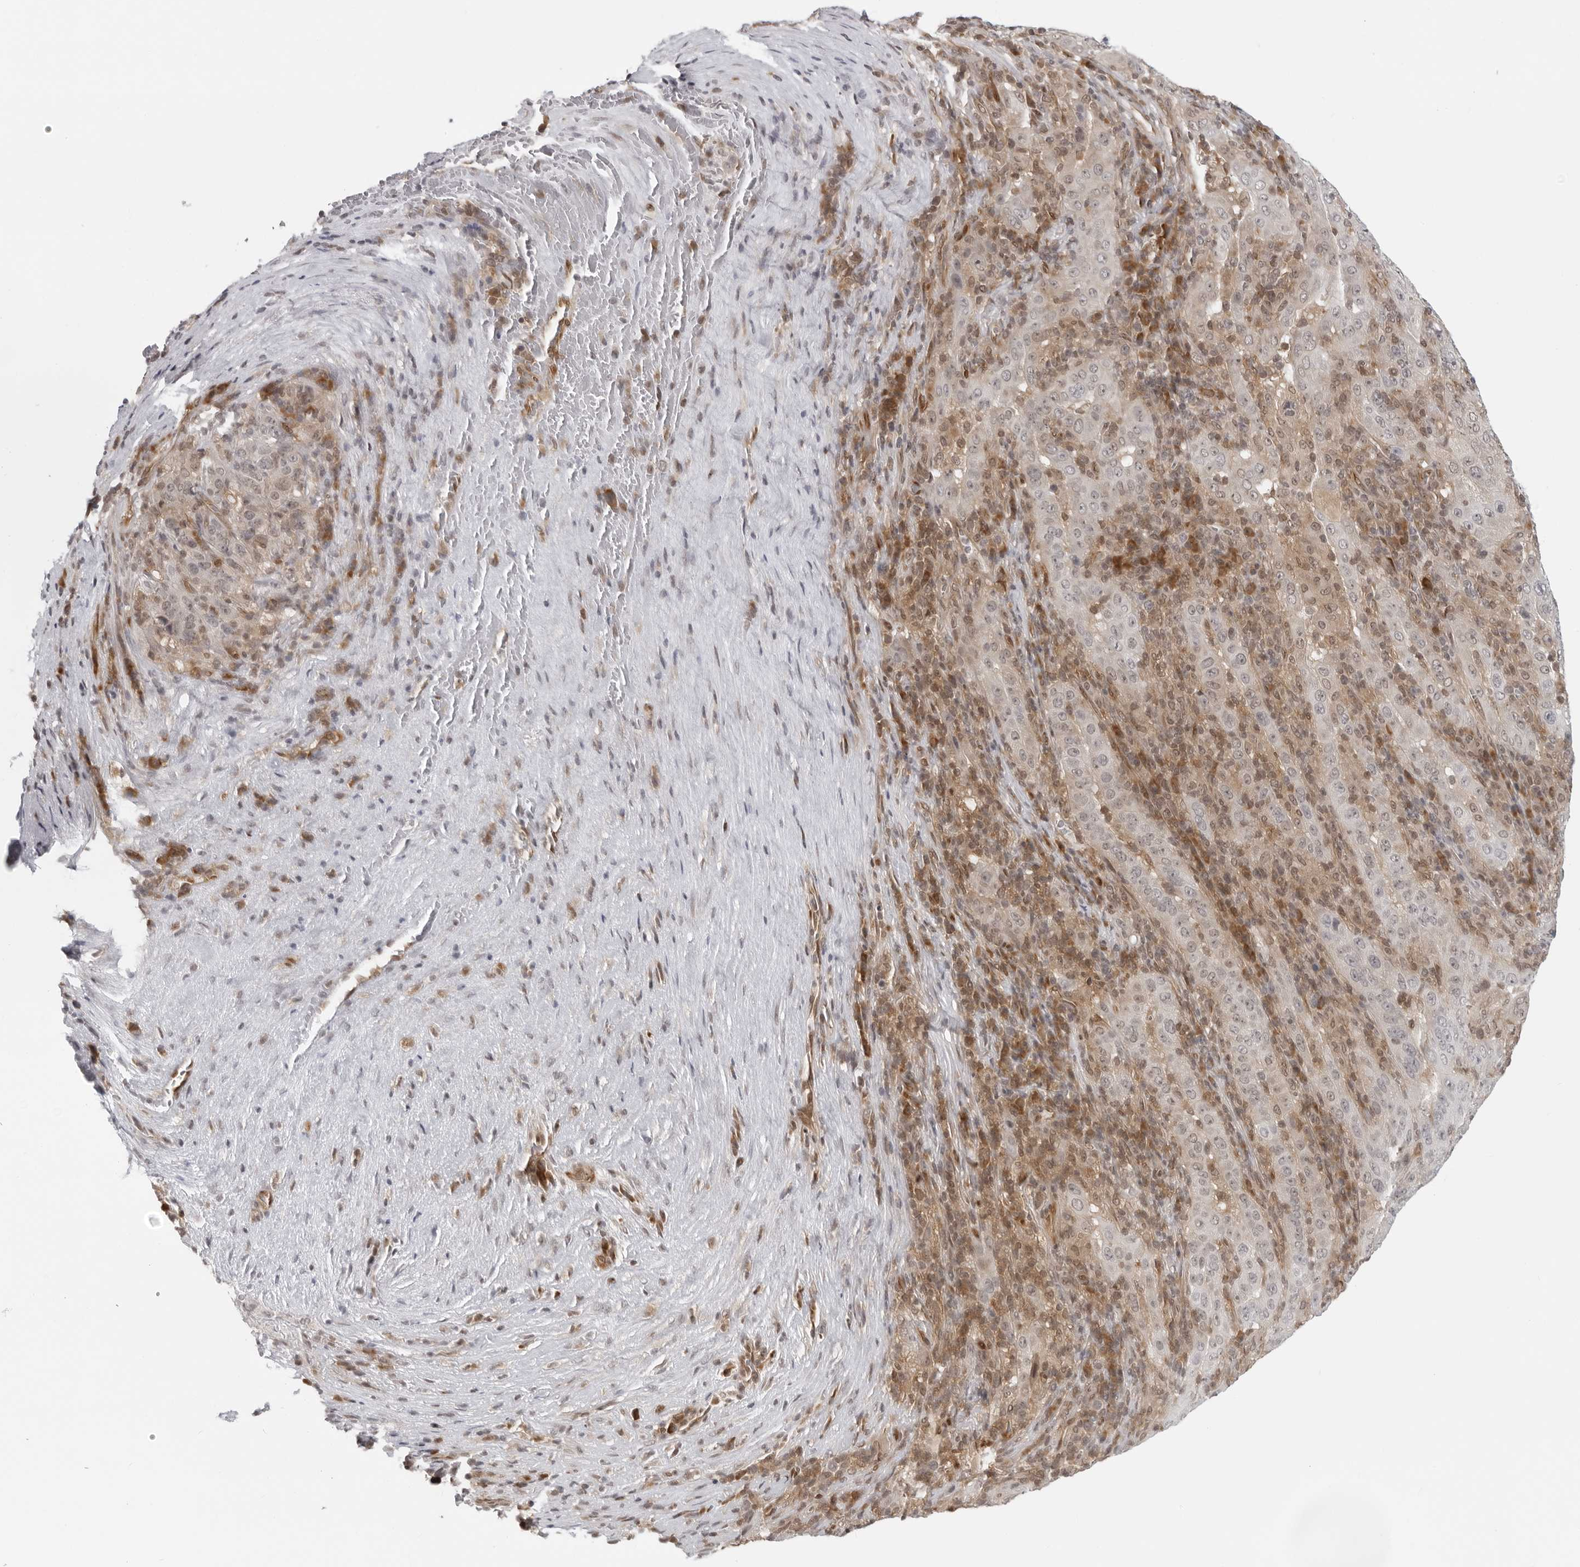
{"staining": {"intensity": "negative", "quantity": "none", "location": "none"}, "tissue": "pancreatic cancer", "cell_type": "Tumor cells", "image_type": "cancer", "snomed": [{"axis": "morphology", "description": "Adenocarcinoma, NOS"}, {"axis": "topography", "description": "Pancreas"}], "caption": "This is an IHC micrograph of pancreatic adenocarcinoma. There is no positivity in tumor cells.", "gene": "CASP7", "patient": {"sex": "male", "age": 63}}